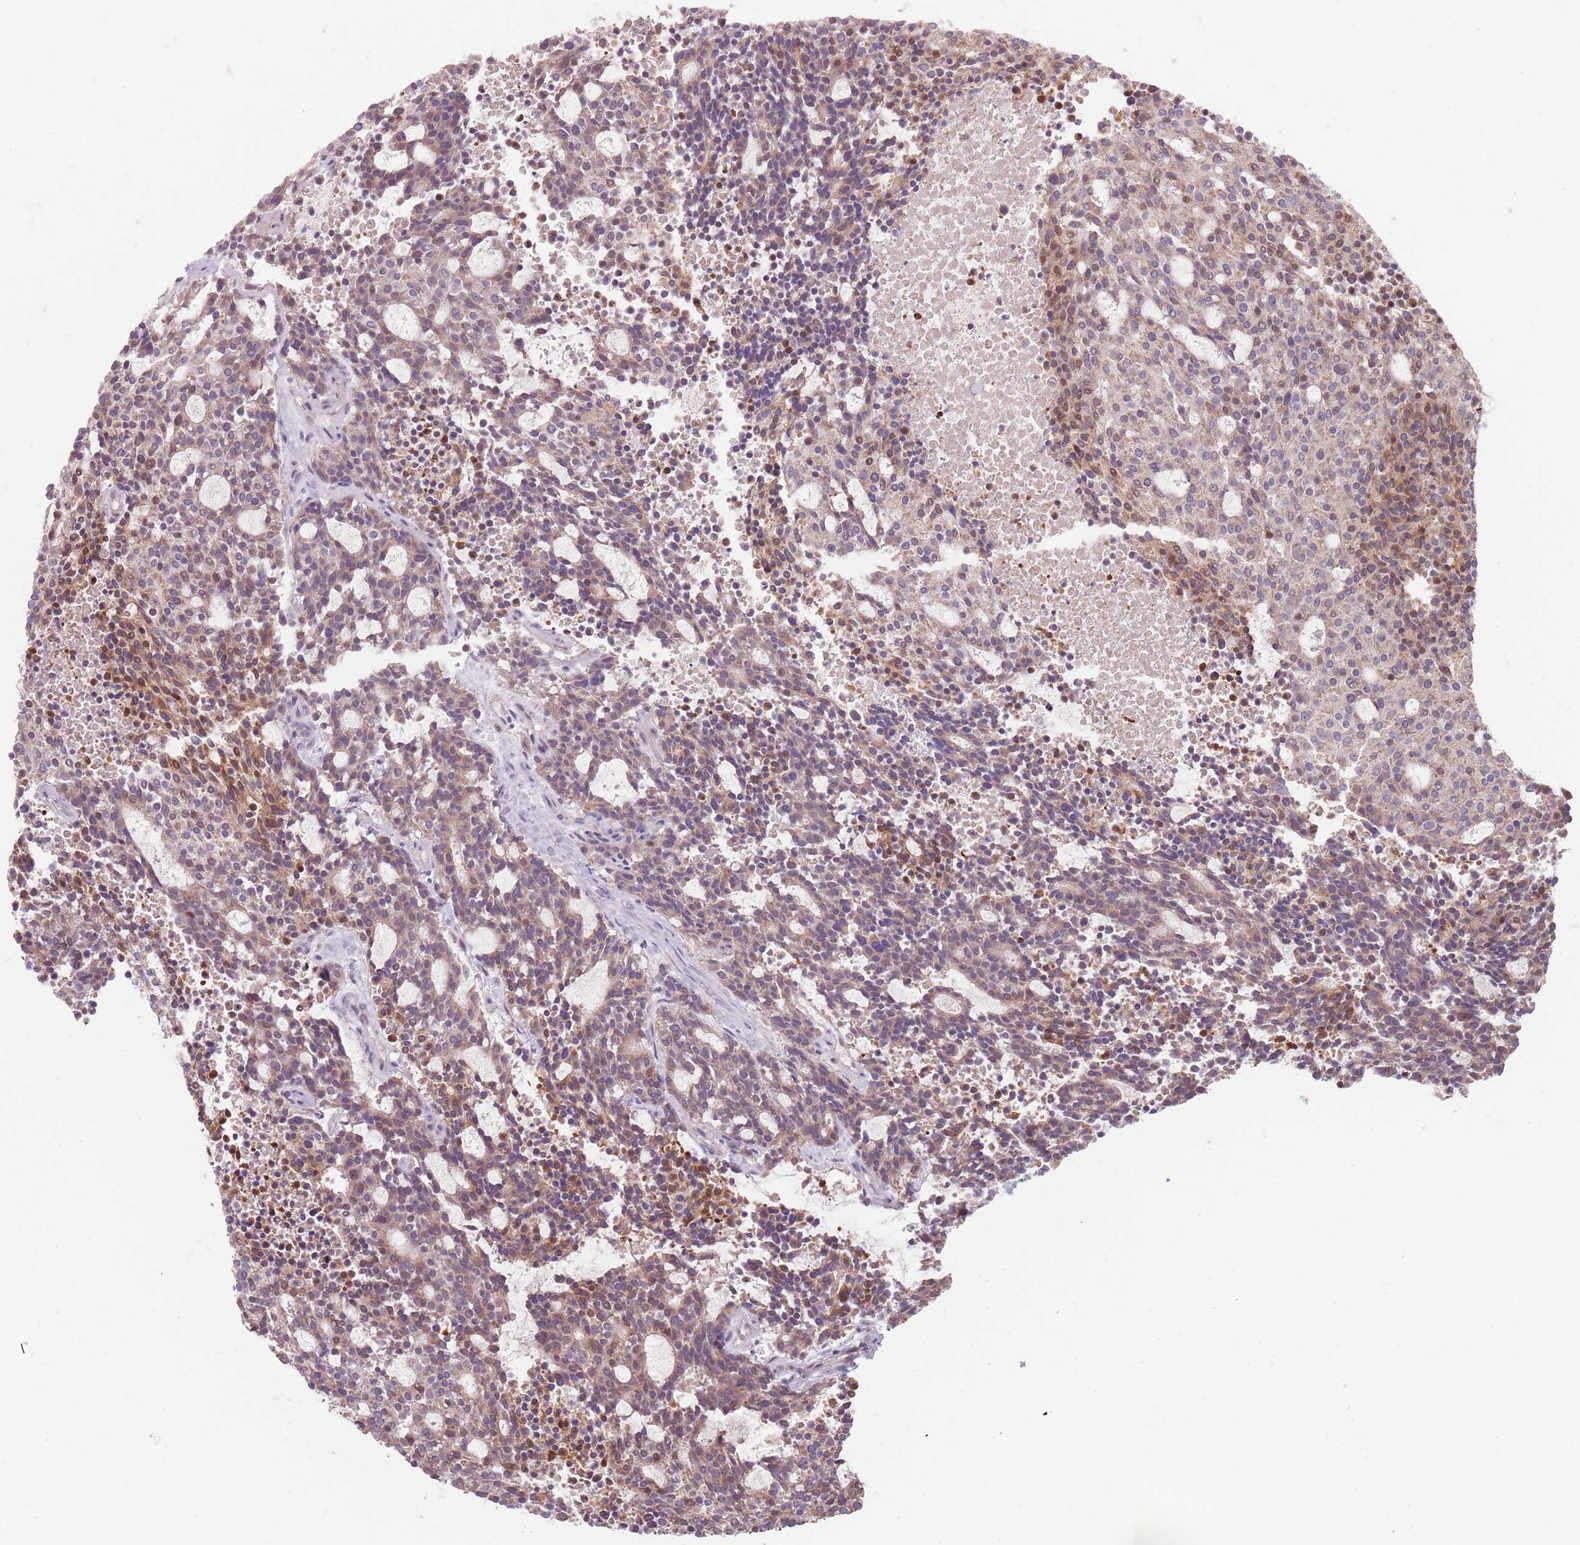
{"staining": {"intensity": "moderate", "quantity": "25%-75%", "location": "cytoplasmic/membranous,nuclear"}, "tissue": "carcinoid", "cell_type": "Tumor cells", "image_type": "cancer", "snomed": [{"axis": "morphology", "description": "Carcinoid, malignant, NOS"}, {"axis": "topography", "description": "Pancreas"}], "caption": "Malignant carcinoid stained with DAB (3,3'-diaminobenzidine) IHC reveals medium levels of moderate cytoplasmic/membranous and nuclear staining in about 25%-75% of tumor cells.", "gene": "VPS52", "patient": {"sex": "female", "age": 54}}